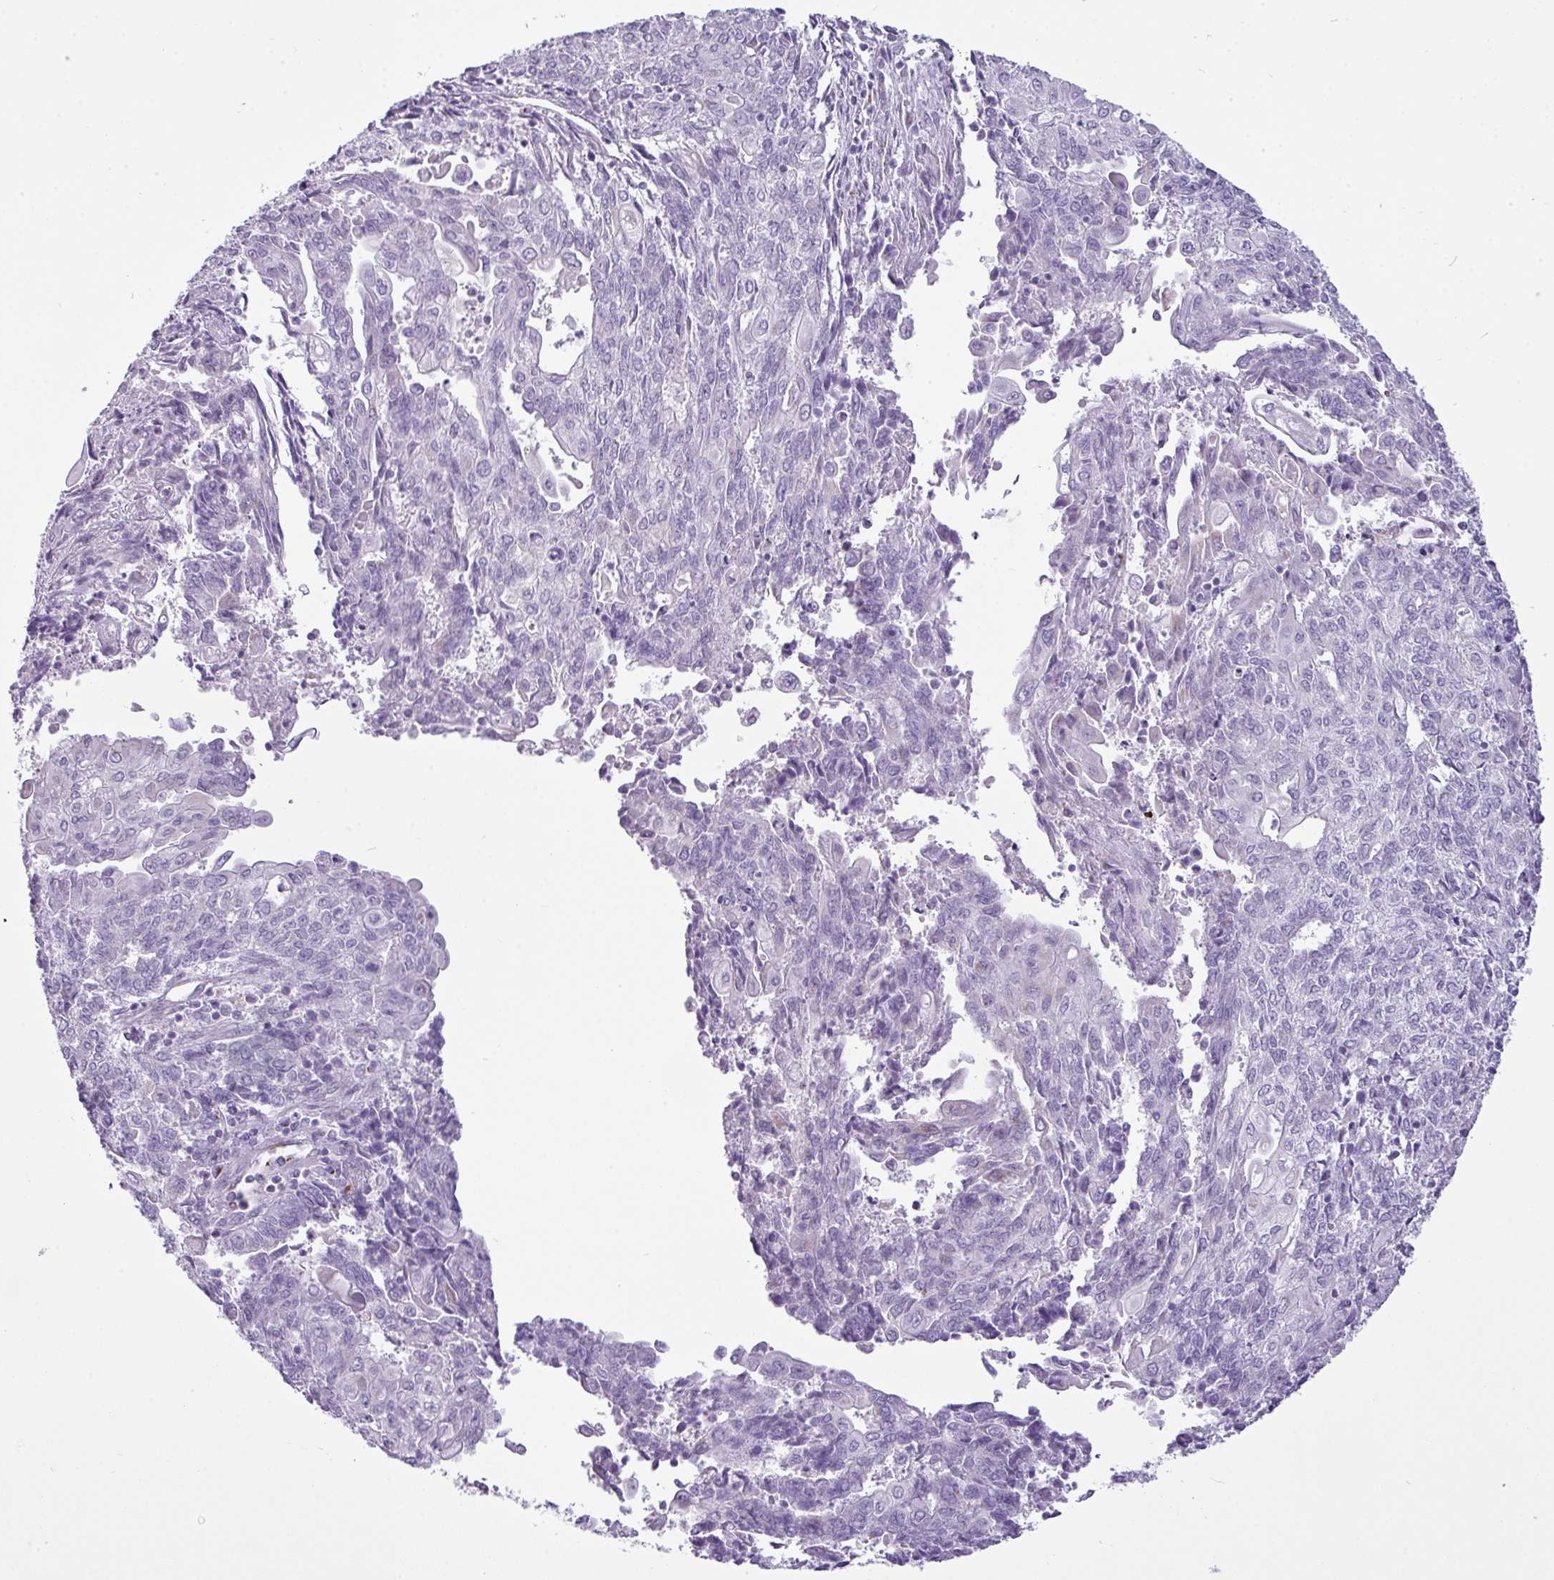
{"staining": {"intensity": "negative", "quantity": "none", "location": "none"}, "tissue": "endometrial cancer", "cell_type": "Tumor cells", "image_type": "cancer", "snomed": [{"axis": "morphology", "description": "Adenocarcinoma, NOS"}, {"axis": "topography", "description": "Endometrium"}], "caption": "DAB immunohistochemical staining of human endometrial adenocarcinoma shows no significant positivity in tumor cells.", "gene": "FAM43A", "patient": {"sex": "female", "age": 54}}